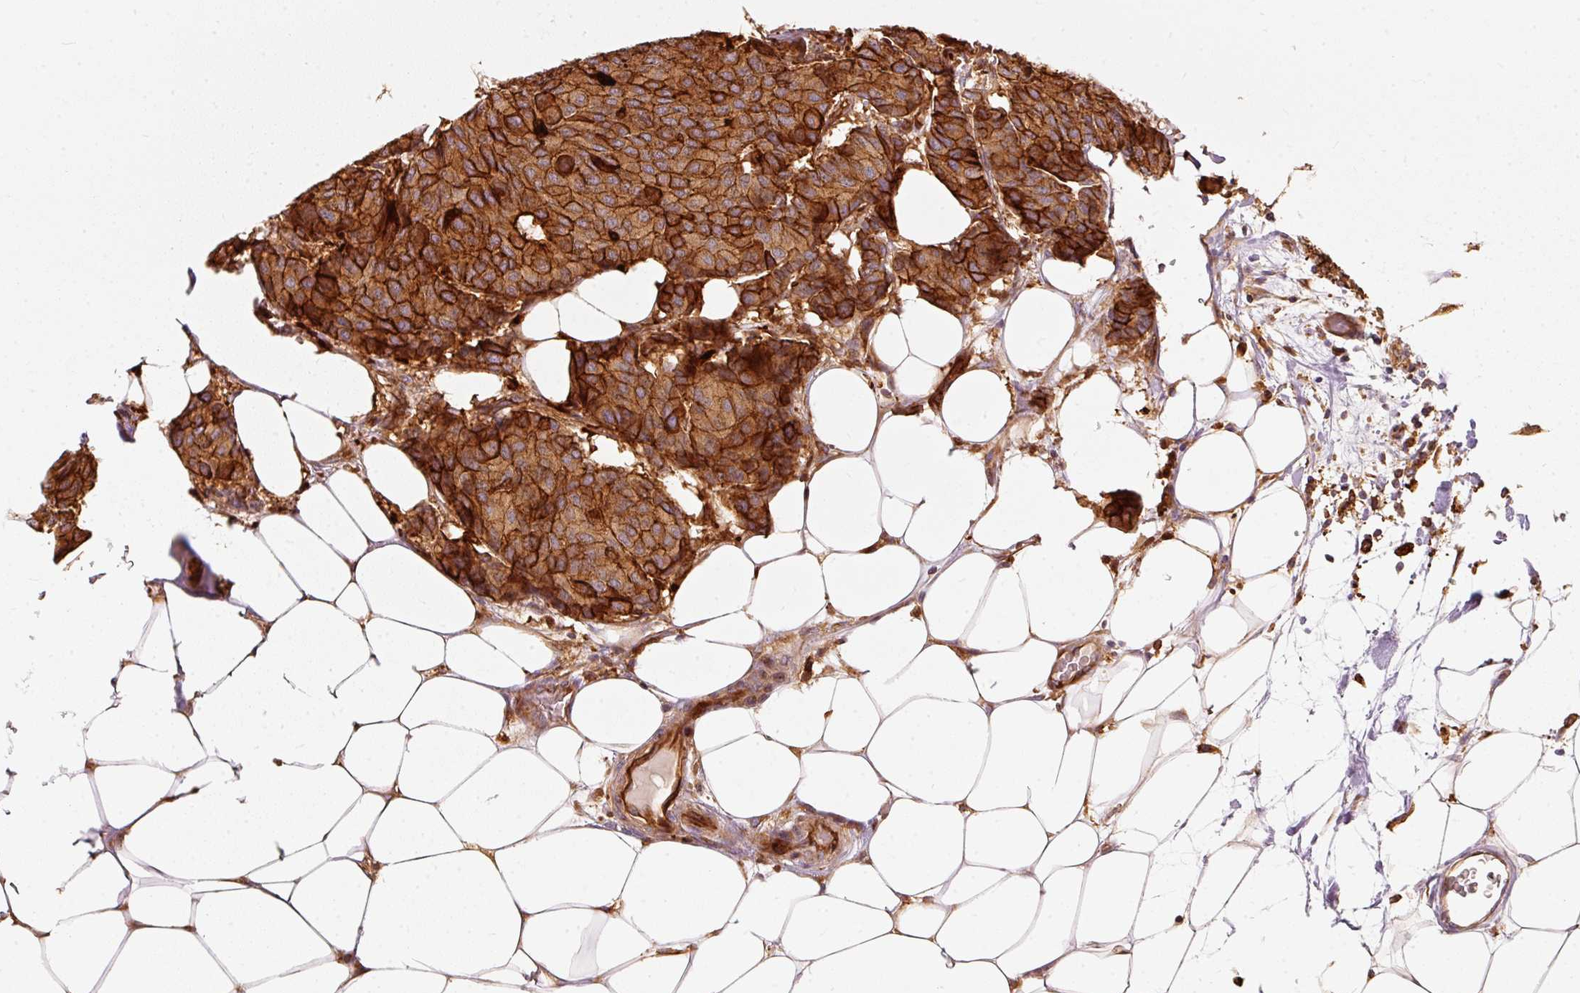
{"staining": {"intensity": "strong", "quantity": ">75%", "location": "cytoplasmic/membranous"}, "tissue": "breast cancer", "cell_type": "Tumor cells", "image_type": "cancer", "snomed": [{"axis": "morphology", "description": "Duct carcinoma"}, {"axis": "topography", "description": "Breast"}], "caption": "High-power microscopy captured an immunohistochemistry (IHC) micrograph of breast cancer (invasive ductal carcinoma), revealing strong cytoplasmic/membranous staining in approximately >75% of tumor cells.", "gene": "IQGAP2", "patient": {"sex": "female", "age": 75}}